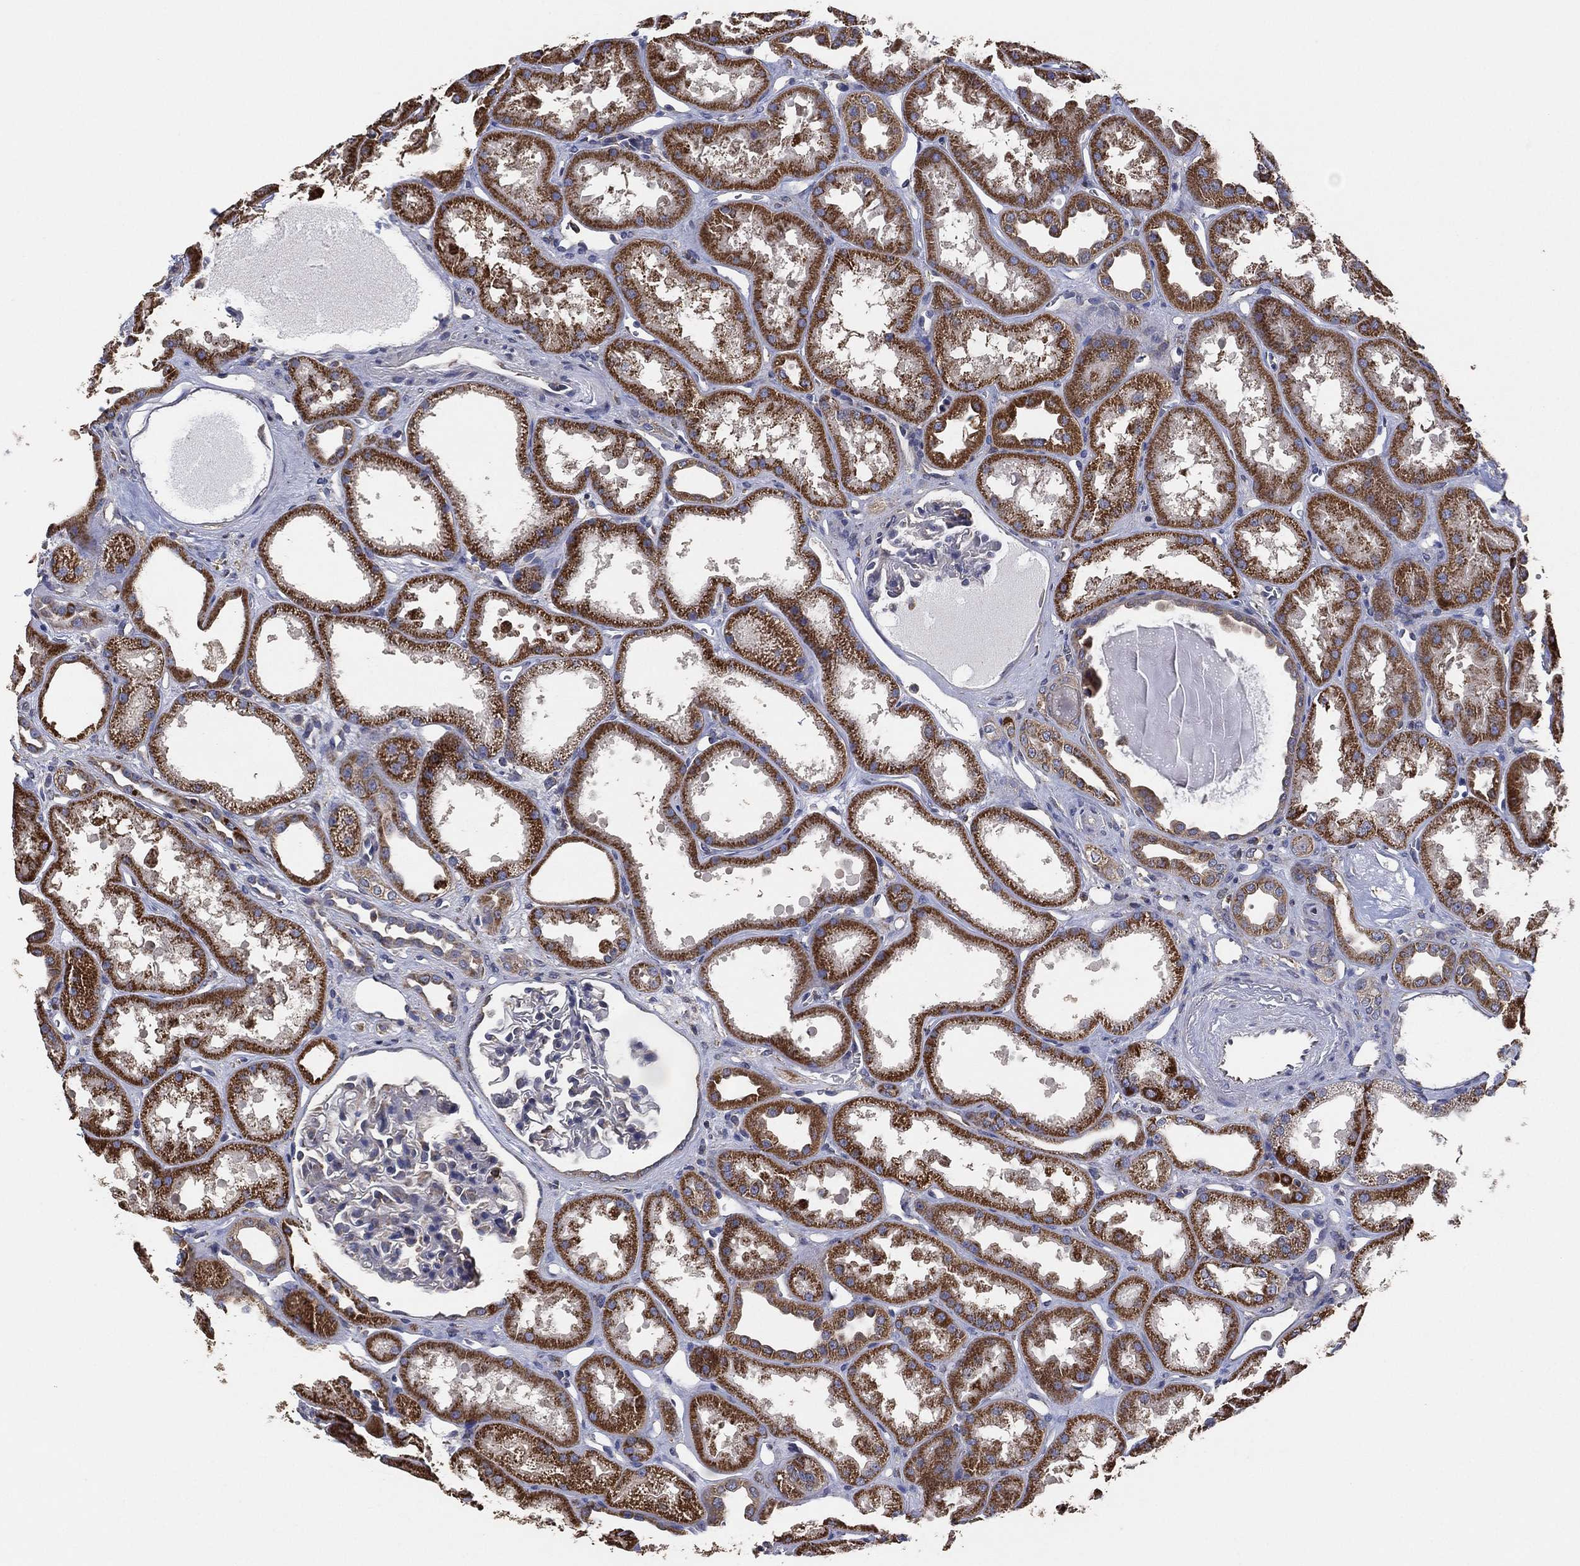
{"staining": {"intensity": "negative", "quantity": "none", "location": "none"}, "tissue": "kidney", "cell_type": "Cells in glomeruli", "image_type": "normal", "snomed": [{"axis": "morphology", "description": "Normal tissue, NOS"}, {"axis": "topography", "description": "Kidney"}], "caption": "This is an immunohistochemistry (IHC) histopathology image of normal human kidney. There is no positivity in cells in glomeruli.", "gene": "LIMD1", "patient": {"sex": "male", "age": 61}}